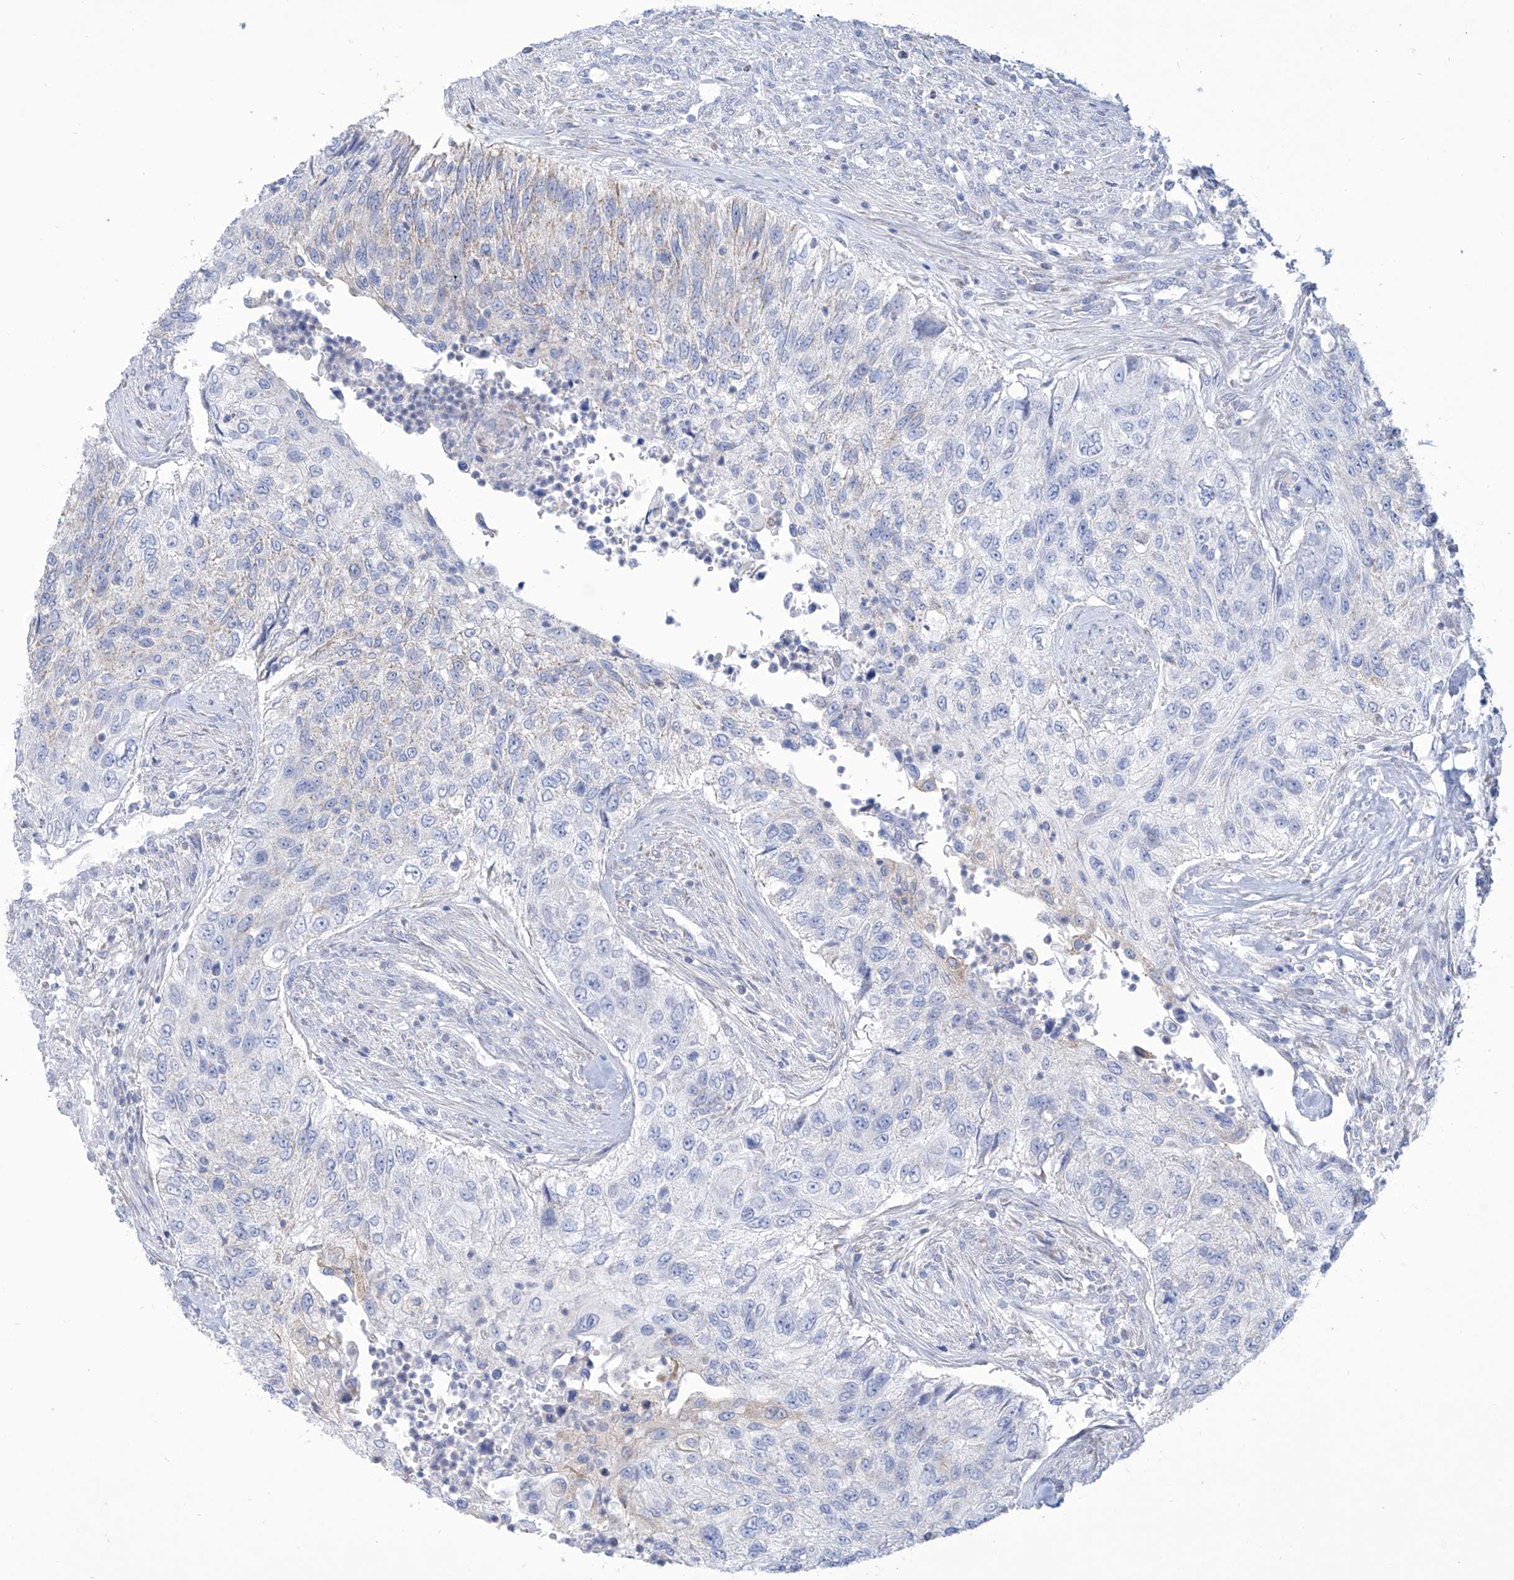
{"staining": {"intensity": "weak", "quantity": "<25%", "location": "cytoplasmic/membranous"}, "tissue": "urothelial cancer", "cell_type": "Tumor cells", "image_type": "cancer", "snomed": [{"axis": "morphology", "description": "Urothelial carcinoma, High grade"}, {"axis": "topography", "description": "Urinary bladder"}], "caption": "Tumor cells show no significant staining in high-grade urothelial carcinoma. (DAB (3,3'-diaminobenzidine) immunohistochemistry (IHC) visualized using brightfield microscopy, high magnification).", "gene": "ALDH6A1", "patient": {"sex": "female", "age": 60}}